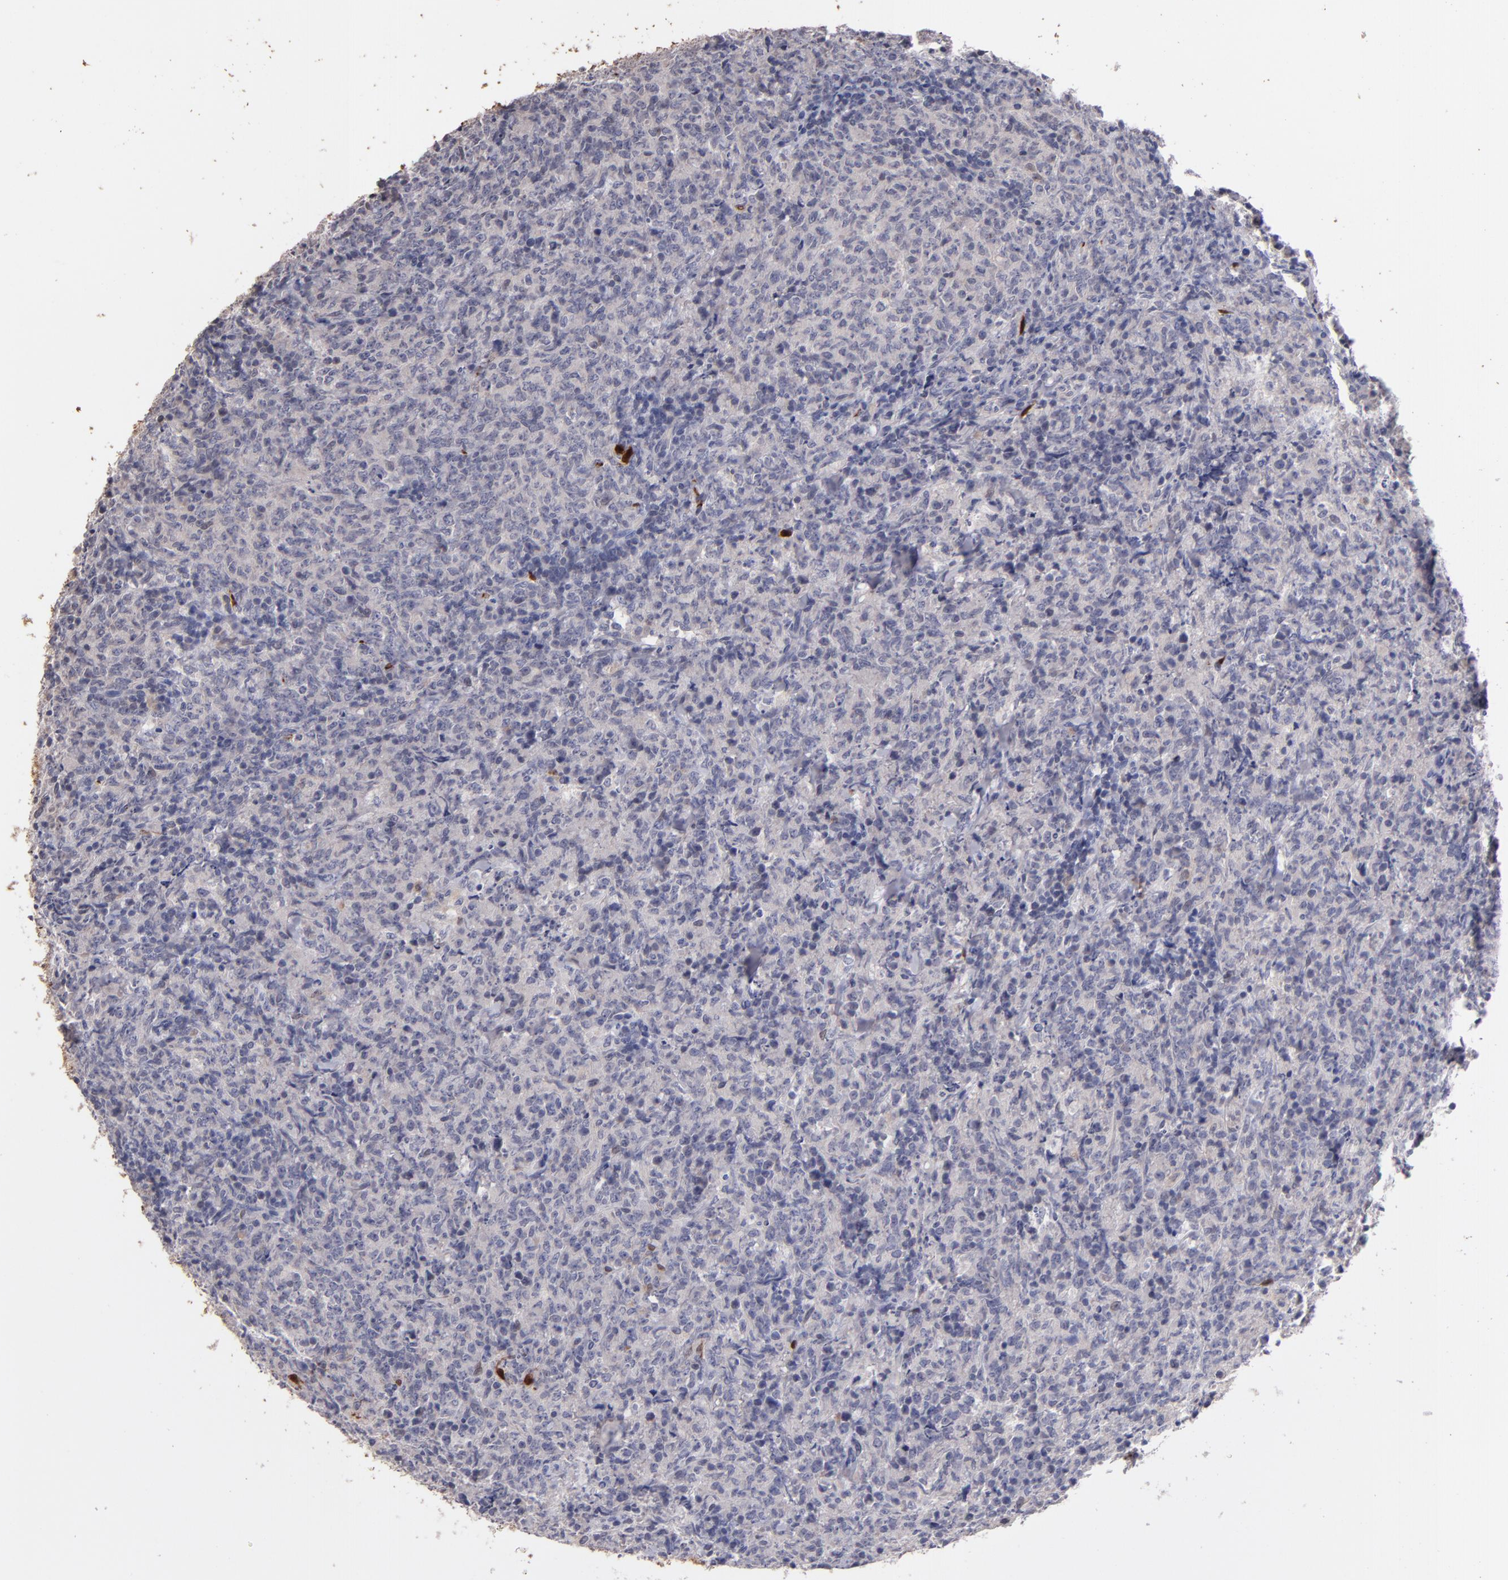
{"staining": {"intensity": "negative", "quantity": "none", "location": "none"}, "tissue": "lymphoma", "cell_type": "Tumor cells", "image_type": "cancer", "snomed": [{"axis": "morphology", "description": "Malignant lymphoma, non-Hodgkin's type, High grade"}, {"axis": "topography", "description": "Tonsil"}], "caption": "Image shows no protein positivity in tumor cells of high-grade malignant lymphoma, non-Hodgkin's type tissue.", "gene": "S100A1", "patient": {"sex": "female", "age": 36}}